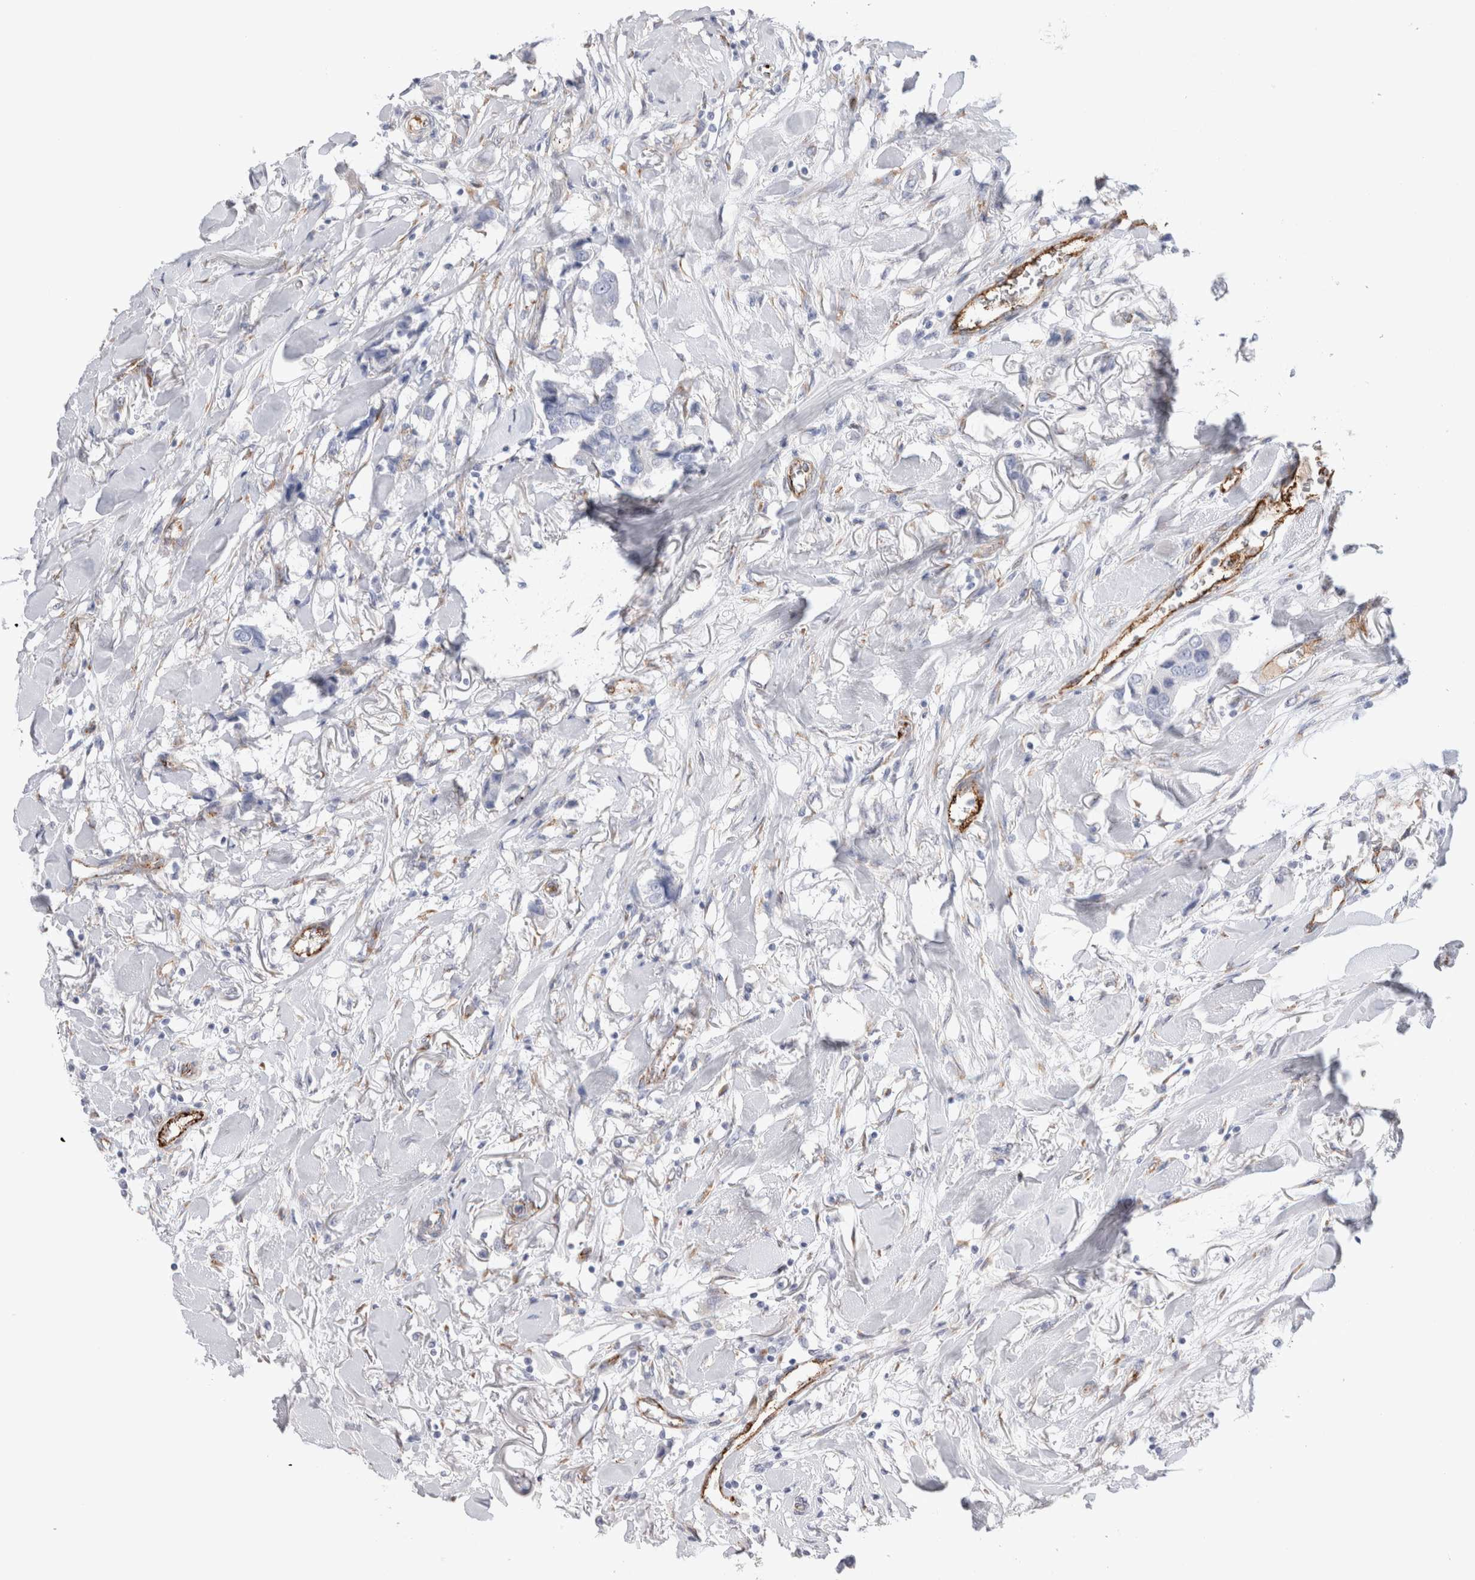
{"staining": {"intensity": "negative", "quantity": "none", "location": "none"}, "tissue": "breast cancer", "cell_type": "Tumor cells", "image_type": "cancer", "snomed": [{"axis": "morphology", "description": "Duct carcinoma"}, {"axis": "topography", "description": "Breast"}], "caption": "This micrograph is of breast cancer stained with IHC to label a protein in brown with the nuclei are counter-stained blue. There is no positivity in tumor cells.", "gene": "CNPY4", "patient": {"sex": "female", "age": 80}}